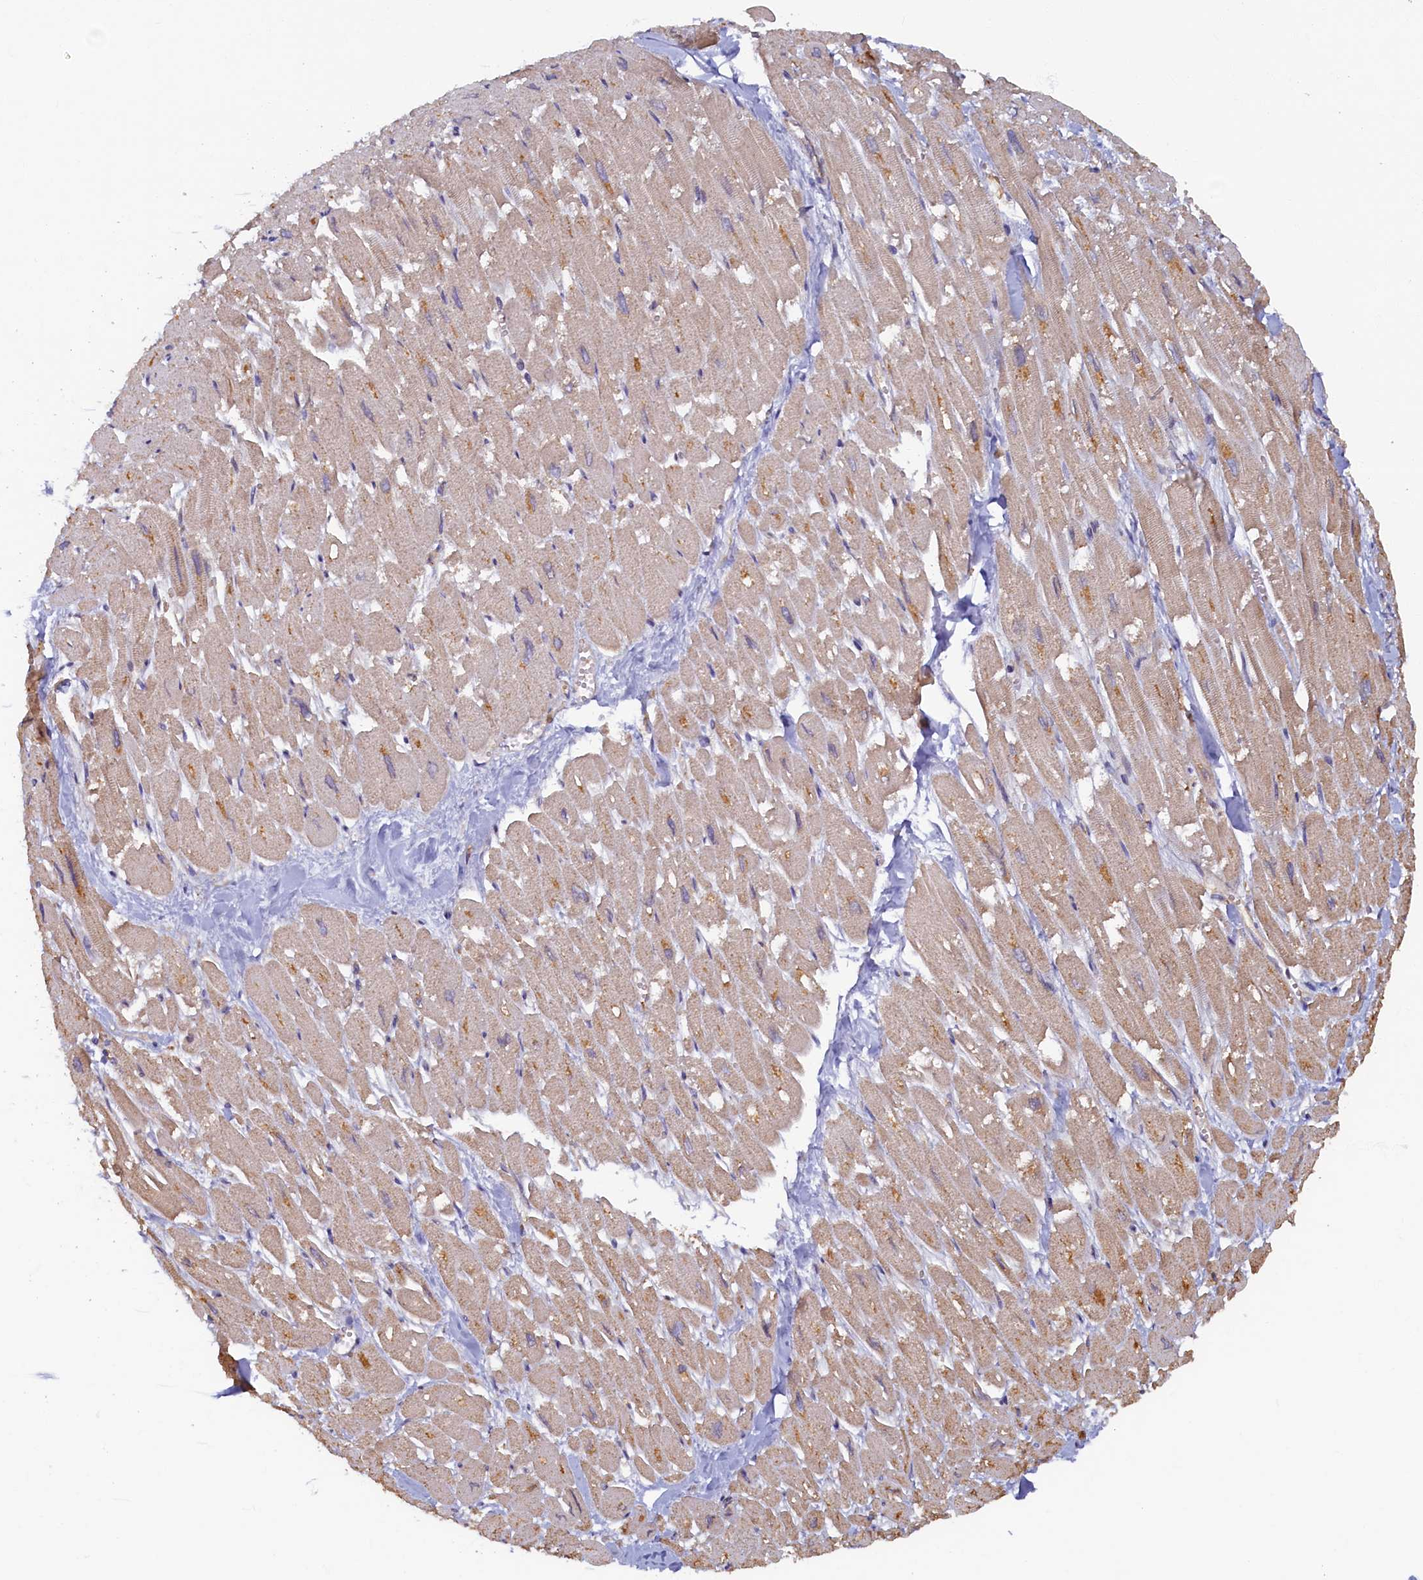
{"staining": {"intensity": "negative", "quantity": "none", "location": "none"}, "tissue": "heart muscle", "cell_type": "Cardiomyocytes", "image_type": "normal", "snomed": [{"axis": "morphology", "description": "Normal tissue, NOS"}, {"axis": "topography", "description": "Heart"}], "caption": "A photomicrograph of heart muscle stained for a protein exhibits no brown staining in cardiomyocytes. (DAB IHC with hematoxylin counter stain).", "gene": "STX12", "patient": {"sex": "male", "age": 54}}